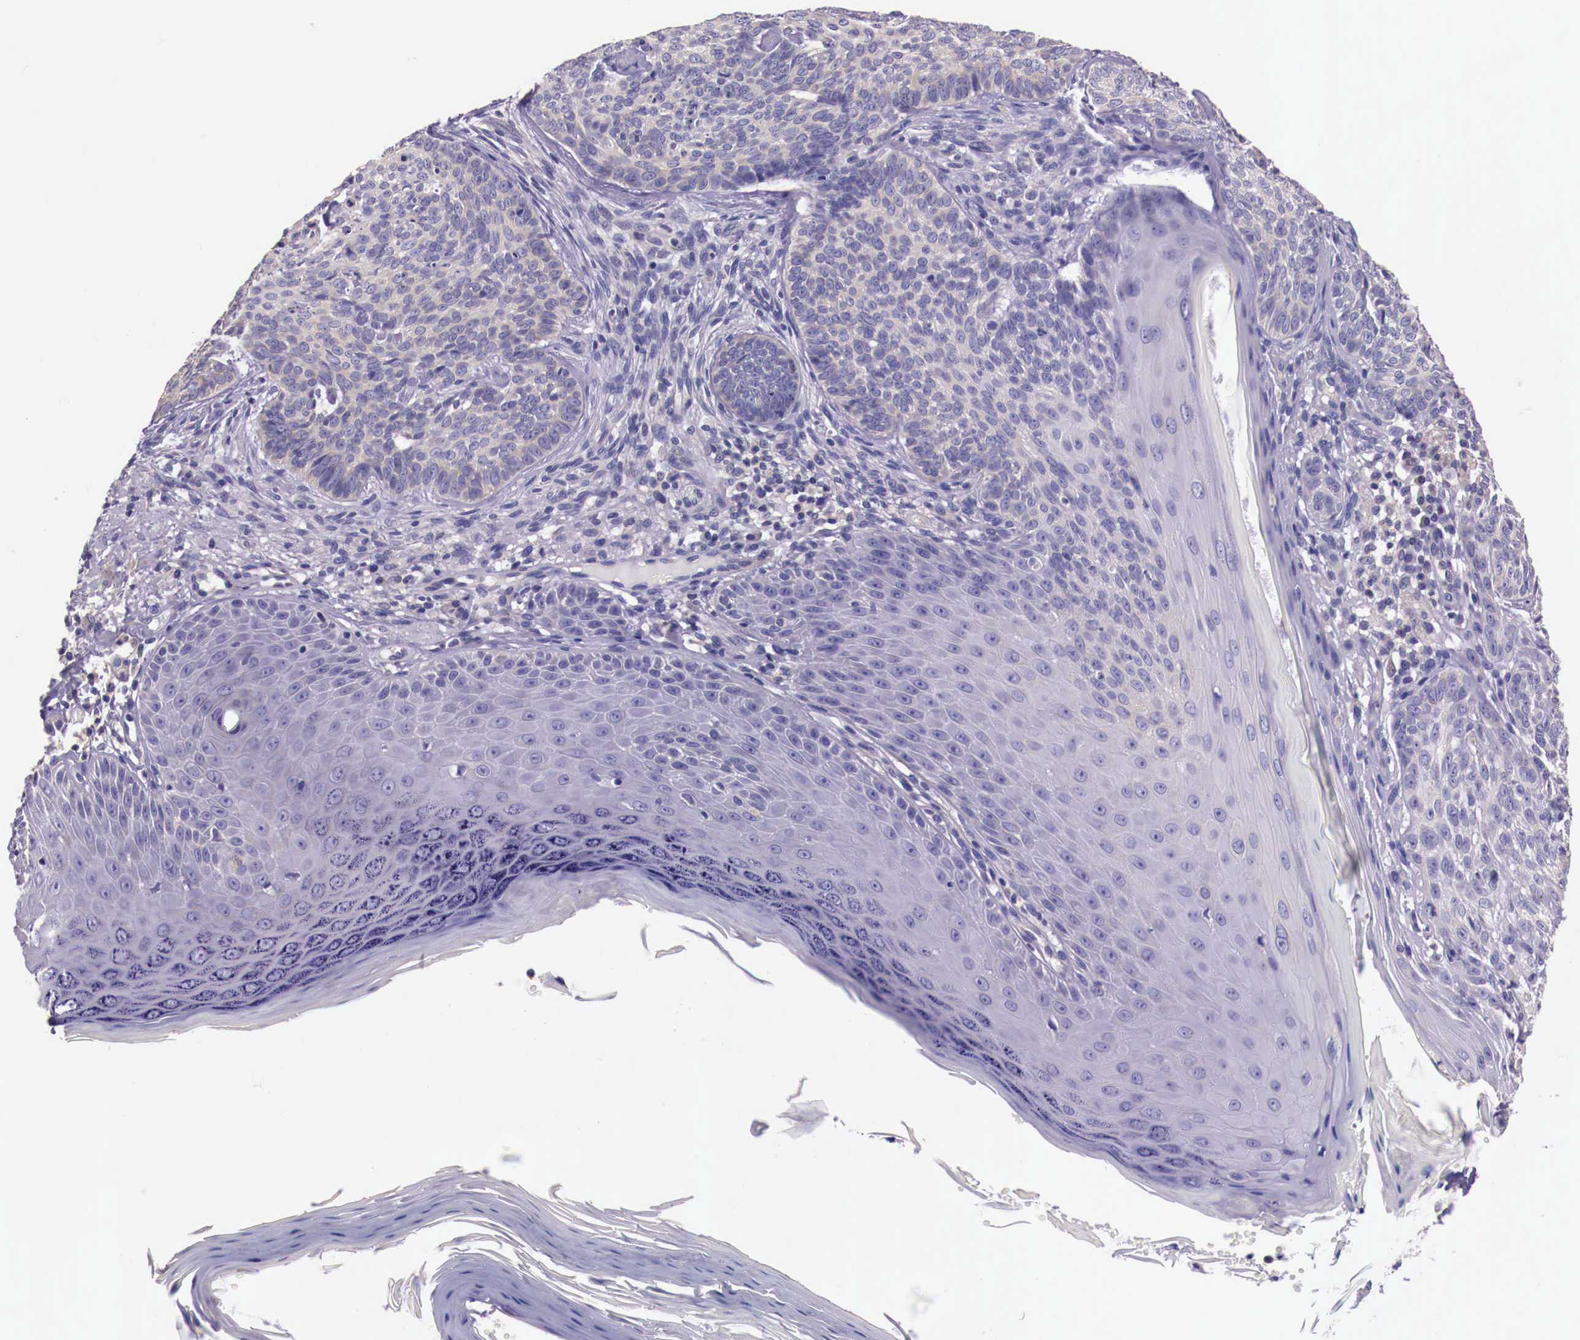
{"staining": {"intensity": "negative", "quantity": "none", "location": "none"}, "tissue": "skin cancer", "cell_type": "Tumor cells", "image_type": "cancer", "snomed": [{"axis": "morphology", "description": "Normal tissue, NOS"}, {"axis": "morphology", "description": "Basal cell carcinoma"}, {"axis": "topography", "description": "Skin"}], "caption": "An immunohistochemistry image of skin basal cell carcinoma is shown. There is no staining in tumor cells of skin basal cell carcinoma.", "gene": "GRIPAP1", "patient": {"sex": "male", "age": 74}}